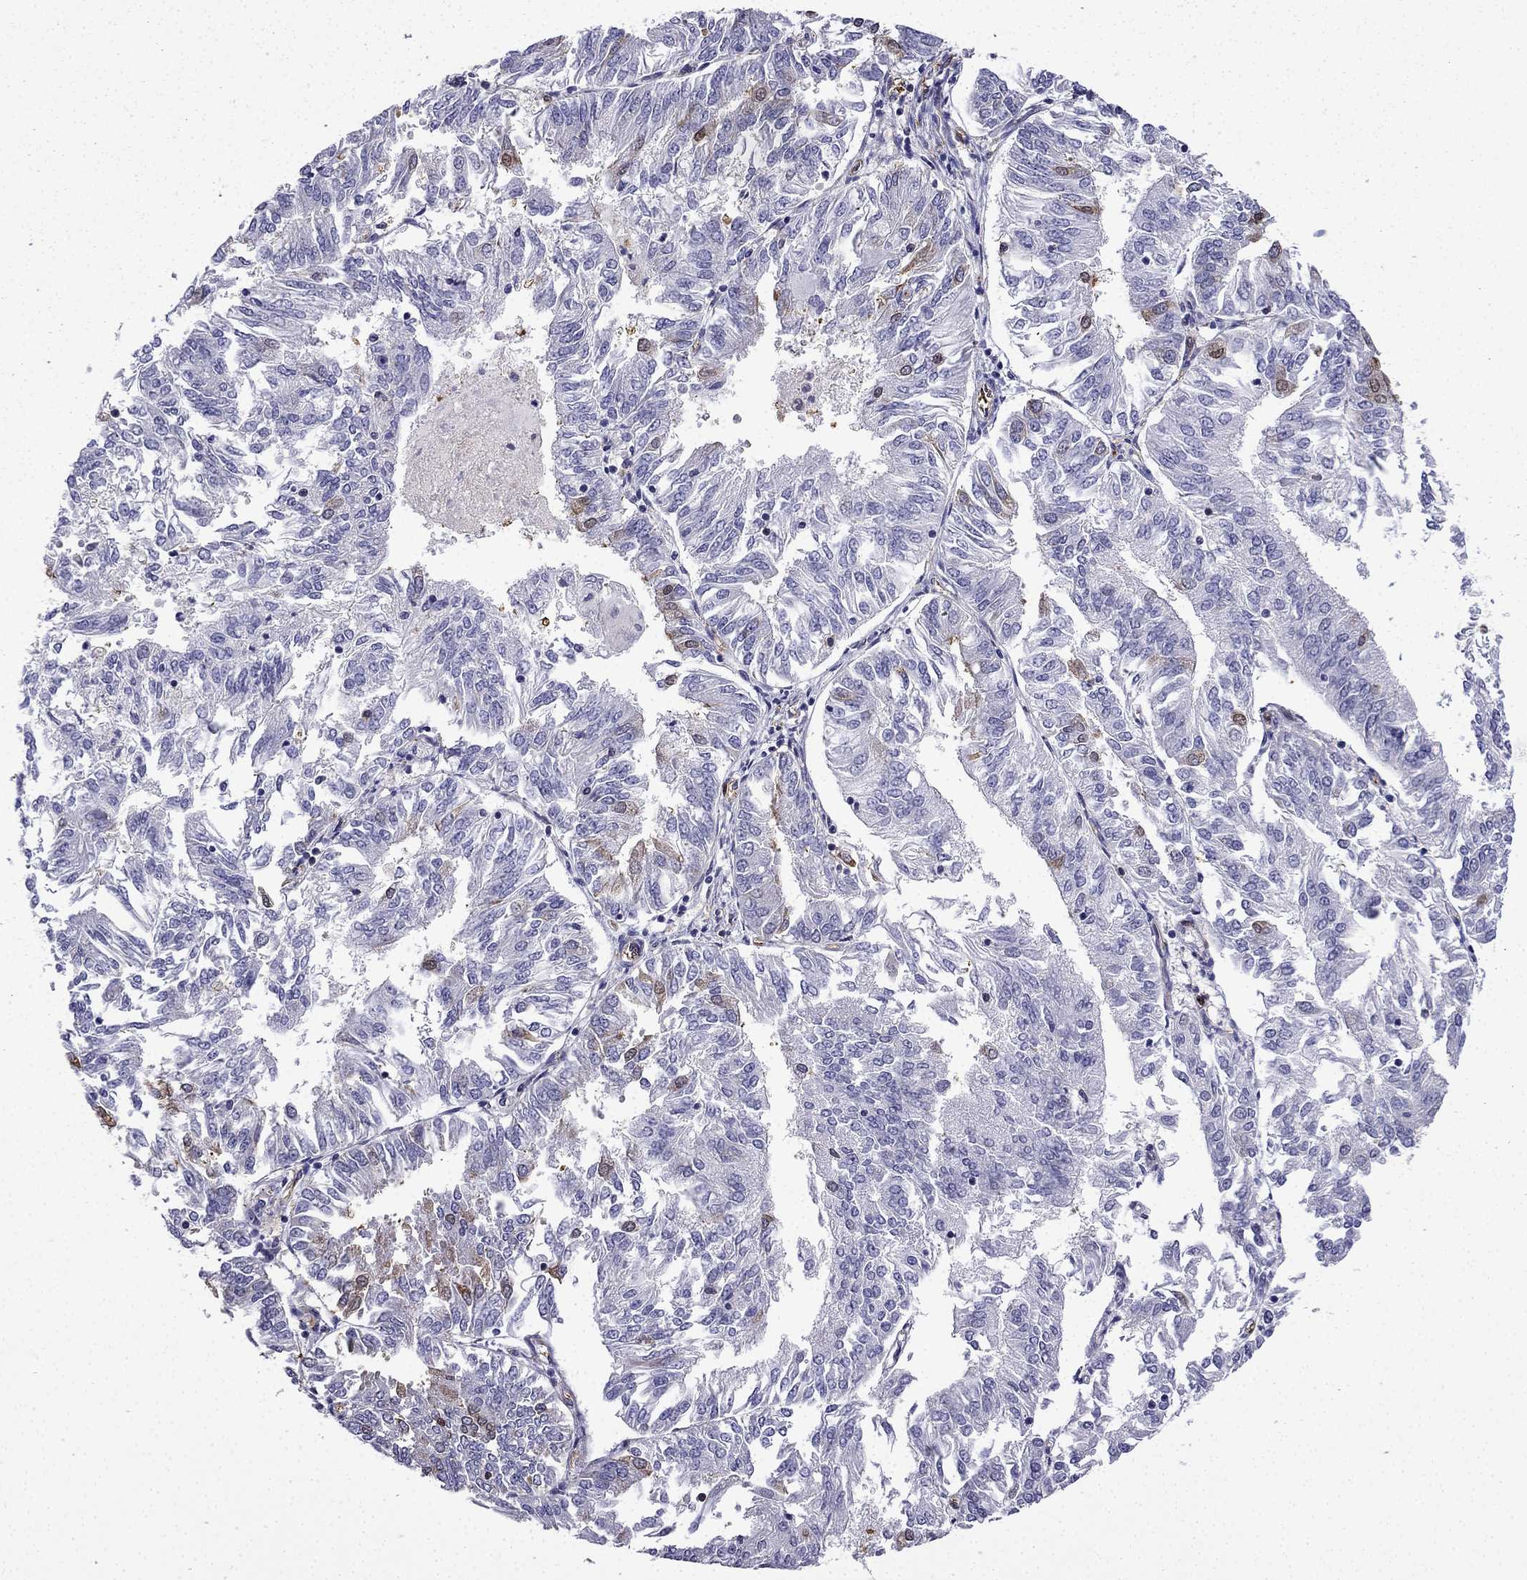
{"staining": {"intensity": "negative", "quantity": "none", "location": "none"}, "tissue": "endometrial cancer", "cell_type": "Tumor cells", "image_type": "cancer", "snomed": [{"axis": "morphology", "description": "Adenocarcinoma, NOS"}, {"axis": "topography", "description": "Endometrium"}], "caption": "Micrograph shows no significant protein expression in tumor cells of endometrial cancer.", "gene": "MAP4", "patient": {"sex": "female", "age": 58}}